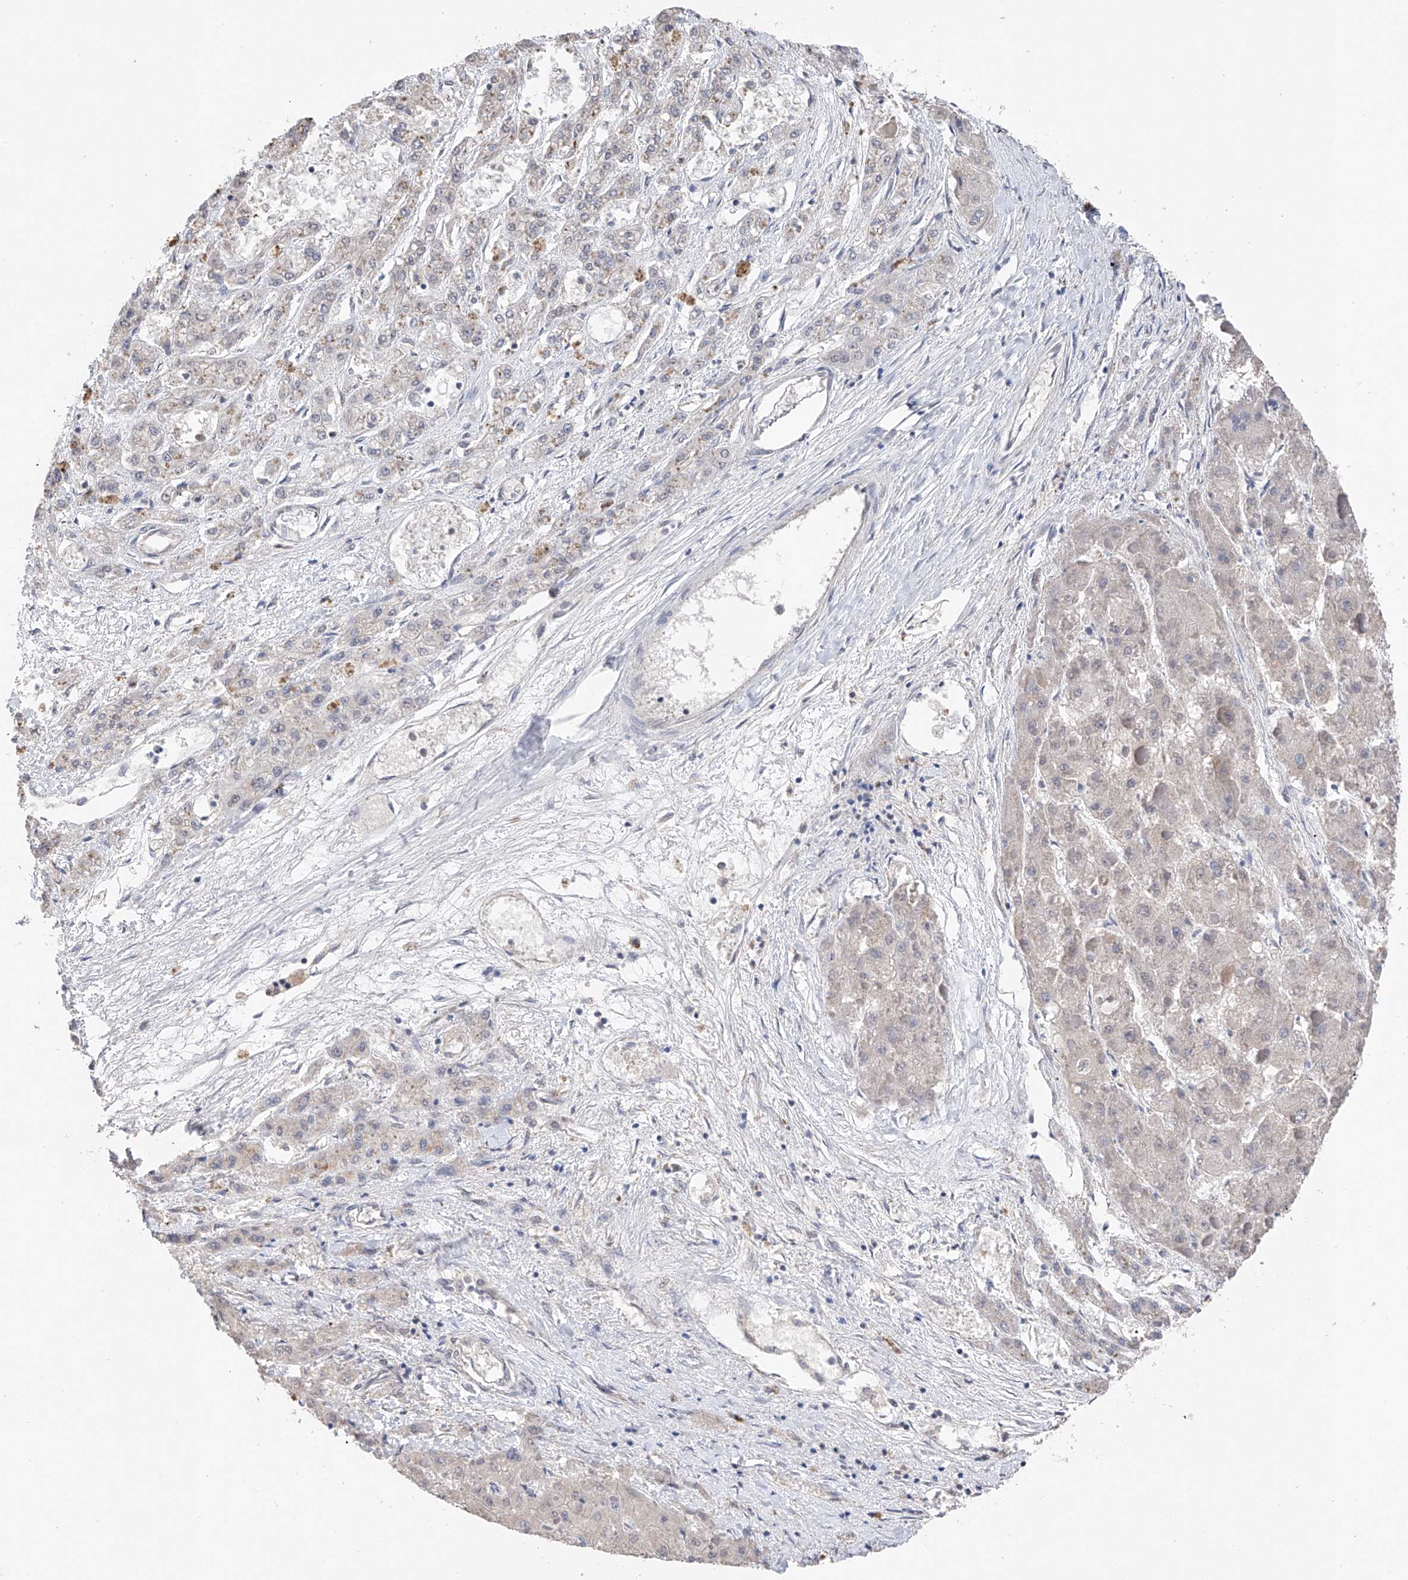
{"staining": {"intensity": "negative", "quantity": "none", "location": "none"}, "tissue": "liver cancer", "cell_type": "Tumor cells", "image_type": "cancer", "snomed": [{"axis": "morphology", "description": "Carcinoma, Hepatocellular, NOS"}, {"axis": "topography", "description": "Liver"}], "caption": "An image of human liver cancer (hepatocellular carcinoma) is negative for staining in tumor cells.", "gene": "DMAP1", "patient": {"sex": "female", "age": 73}}